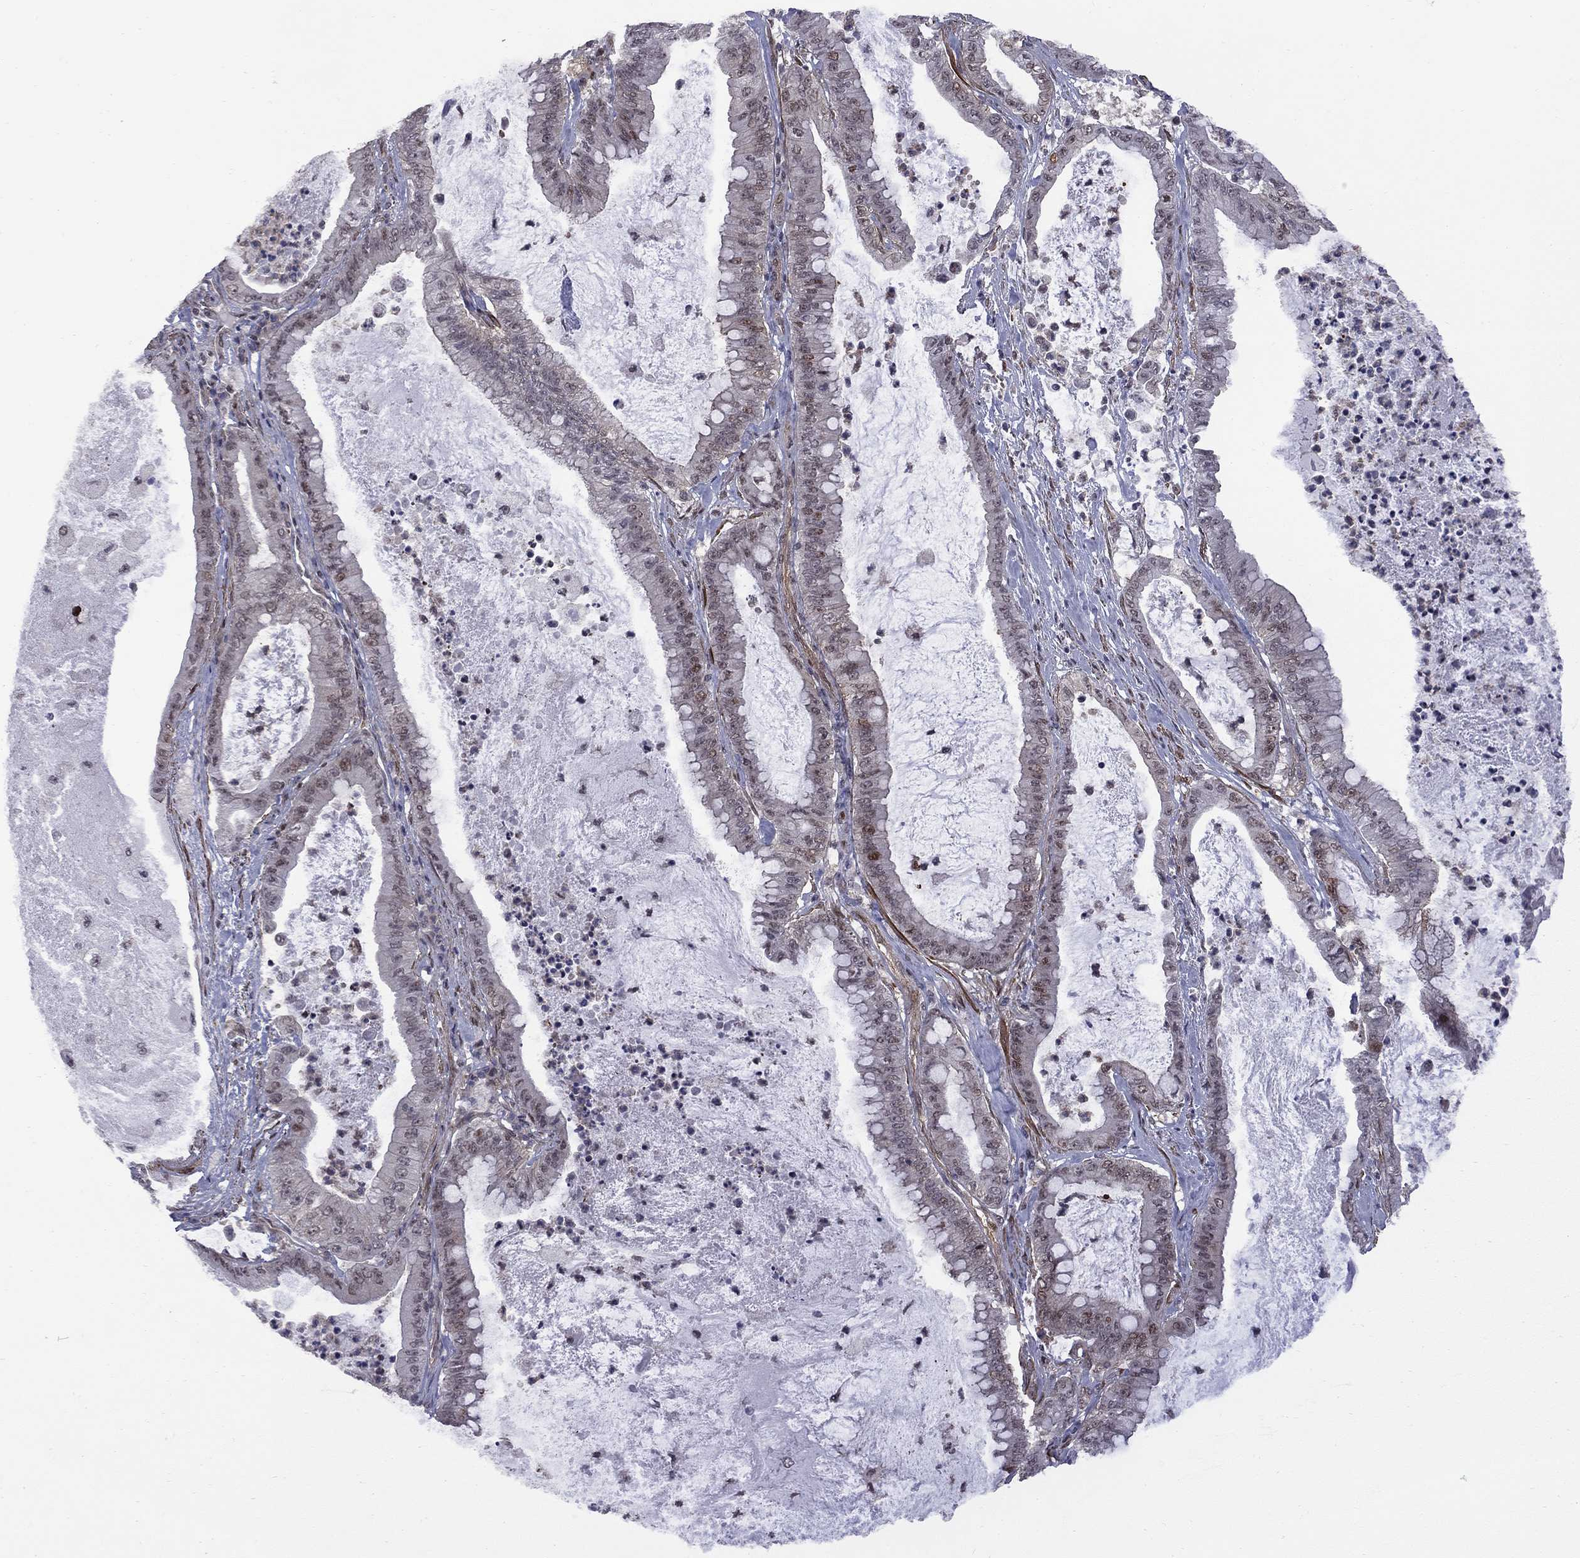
{"staining": {"intensity": "negative", "quantity": "none", "location": "none"}, "tissue": "pancreatic cancer", "cell_type": "Tumor cells", "image_type": "cancer", "snomed": [{"axis": "morphology", "description": "Adenocarcinoma, NOS"}, {"axis": "topography", "description": "Pancreas"}], "caption": "High power microscopy micrograph of an immunohistochemistry photomicrograph of pancreatic cancer (adenocarcinoma), revealing no significant expression in tumor cells.", "gene": "BRF1", "patient": {"sex": "male", "age": 71}}